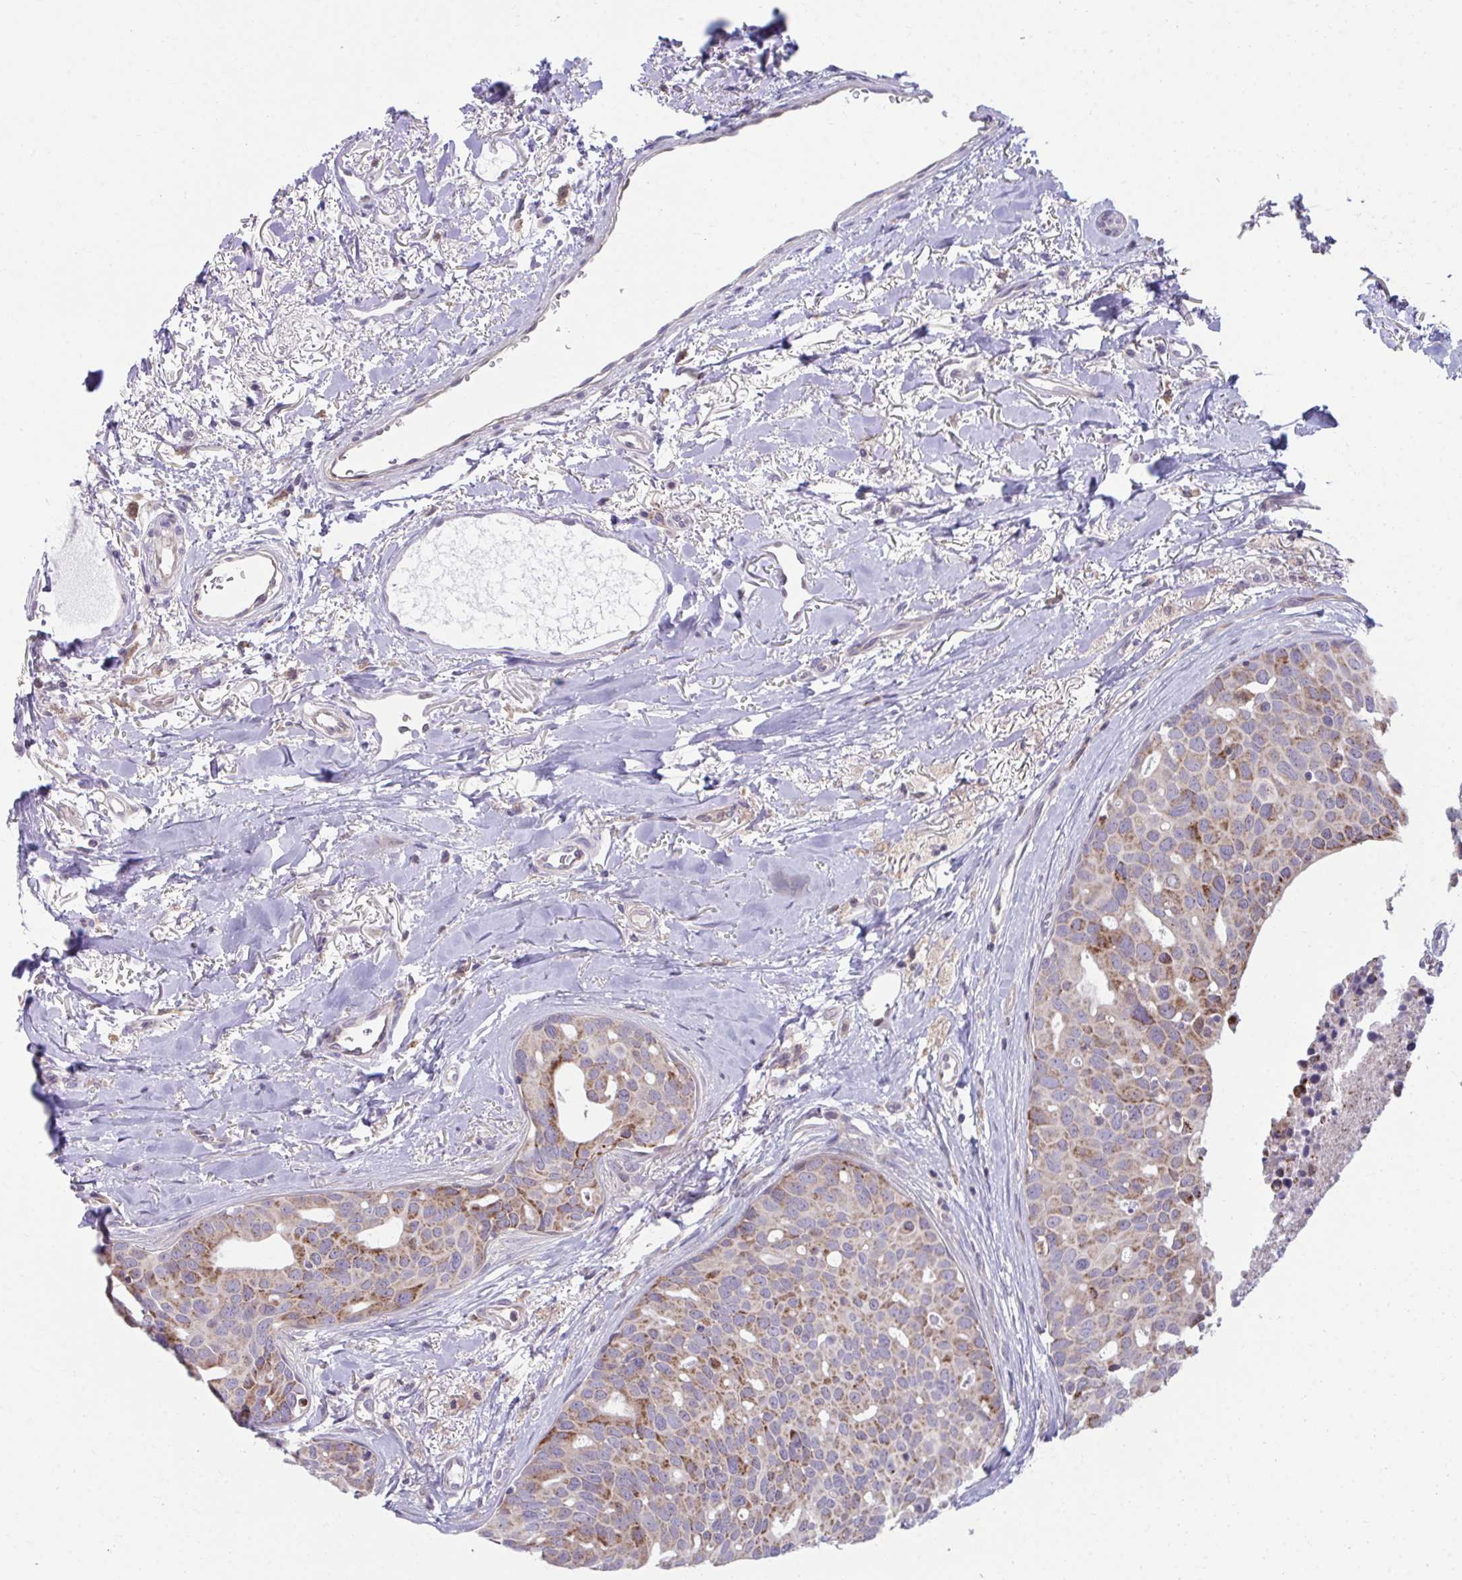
{"staining": {"intensity": "moderate", "quantity": "<25%", "location": "cytoplasmic/membranous"}, "tissue": "breast cancer", "cell_type": "Tumor cells", "image_type": "cancer", "snomed": [{"axis": "morphology", "description": "Duct carcinoma"}, {"axis": "topography", "description": "Breast"}], "caption": "Approximately <25% of tumor cells in human breast cancer show moderate cytoplasmic/membranous protein positivity as visualized by brown immunohistochemical staining.", "gene": "C16orf54", "patient": {"sex": "female", "age": 54}}